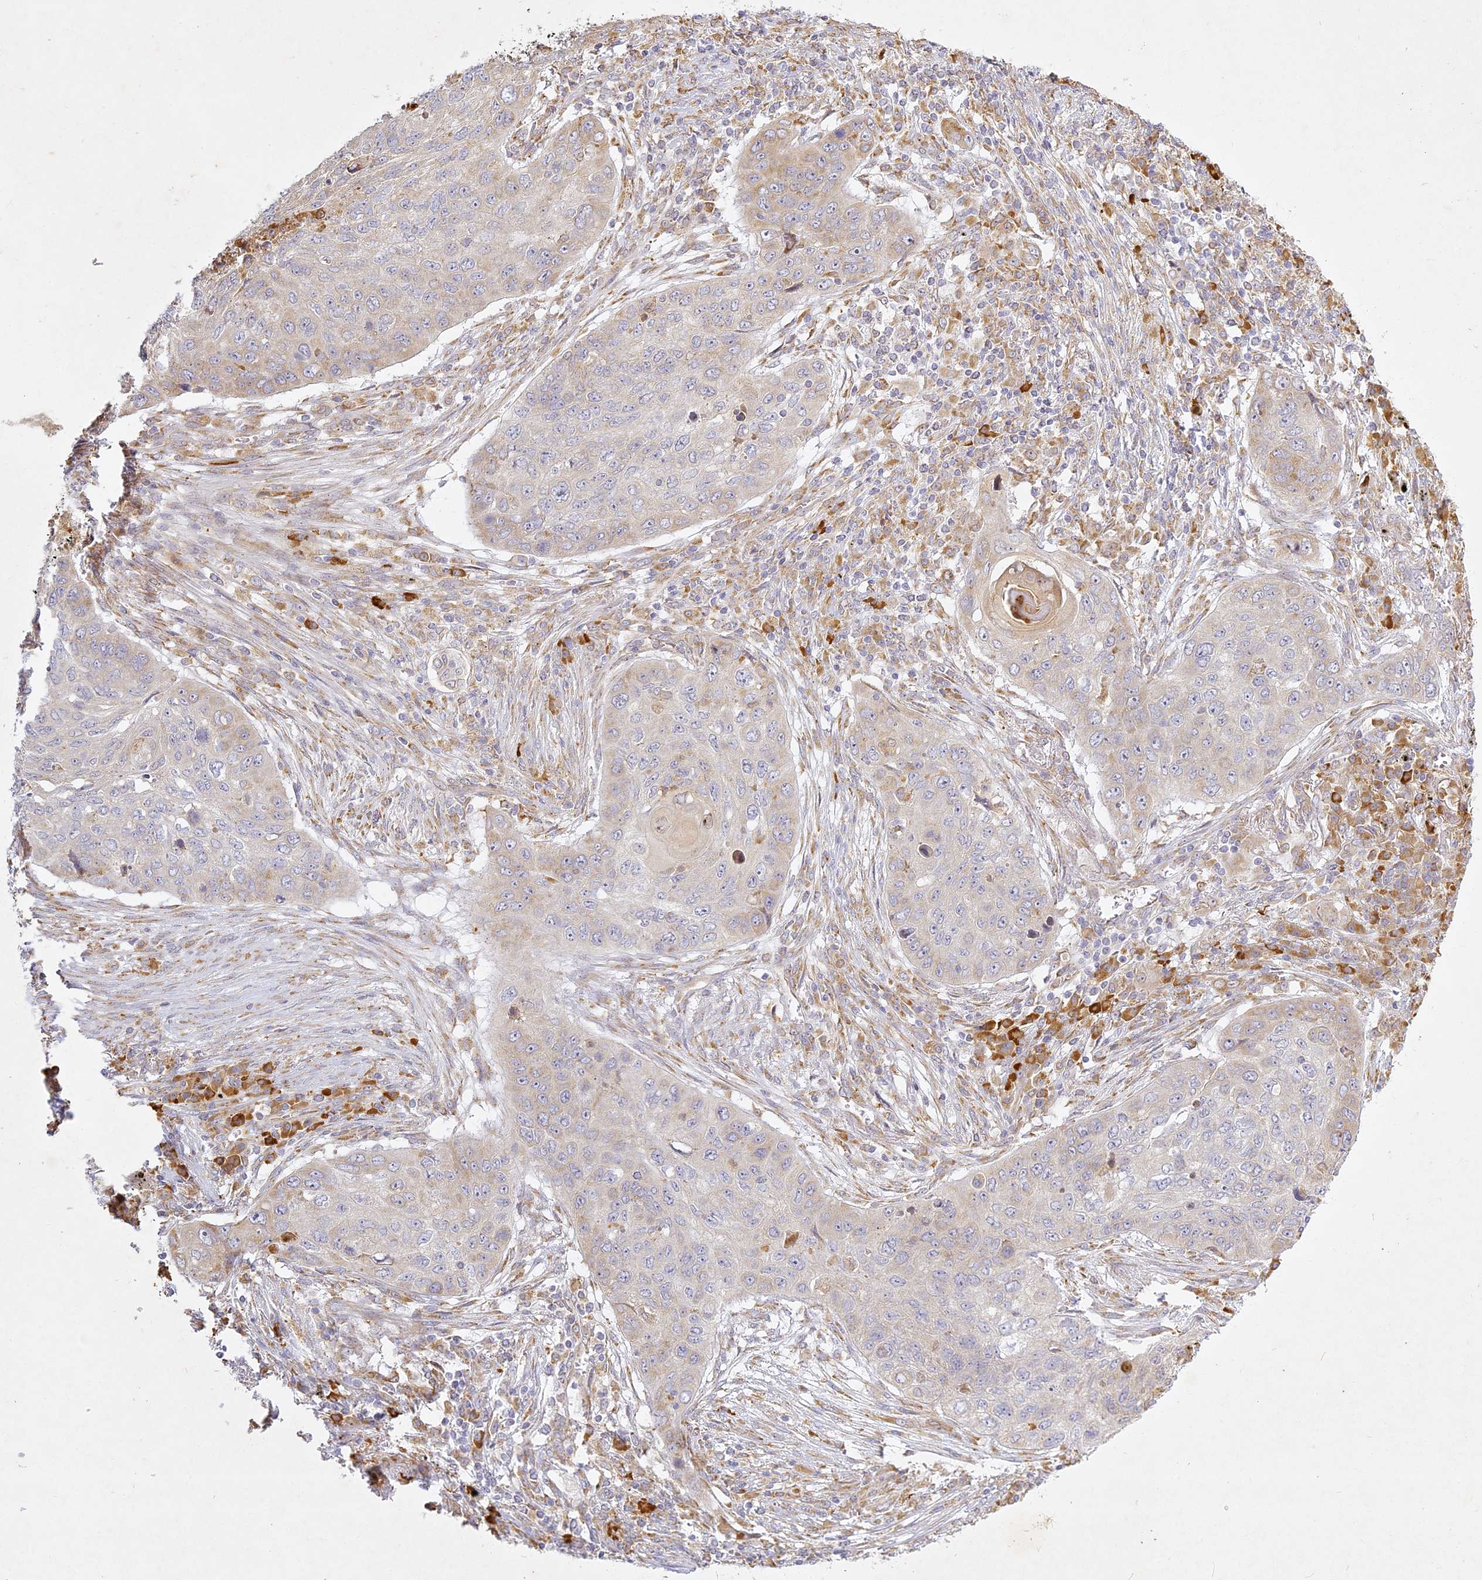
{"staining": {"intensity": "weak", "quantity": "<25%", "location": "cytoplasmic/membranous"}, "tissue": "lung cancer", "cell_type": "Tumor cells", "image_type": "cancer", "snomed": [{"axis": "morphology", "description": "Squamous cell carcinoma, NOS"}, {"axis": "topography", "description": "Lung"}], "caption": "A histopathology image of human lung cancer is negative for staining in tumor cells. (Immunohistochemistry (ihc), brightfield microscopy, high magnification).", "gene": "SLC30A5", "patient": {"sex": "female", "age": 63}}